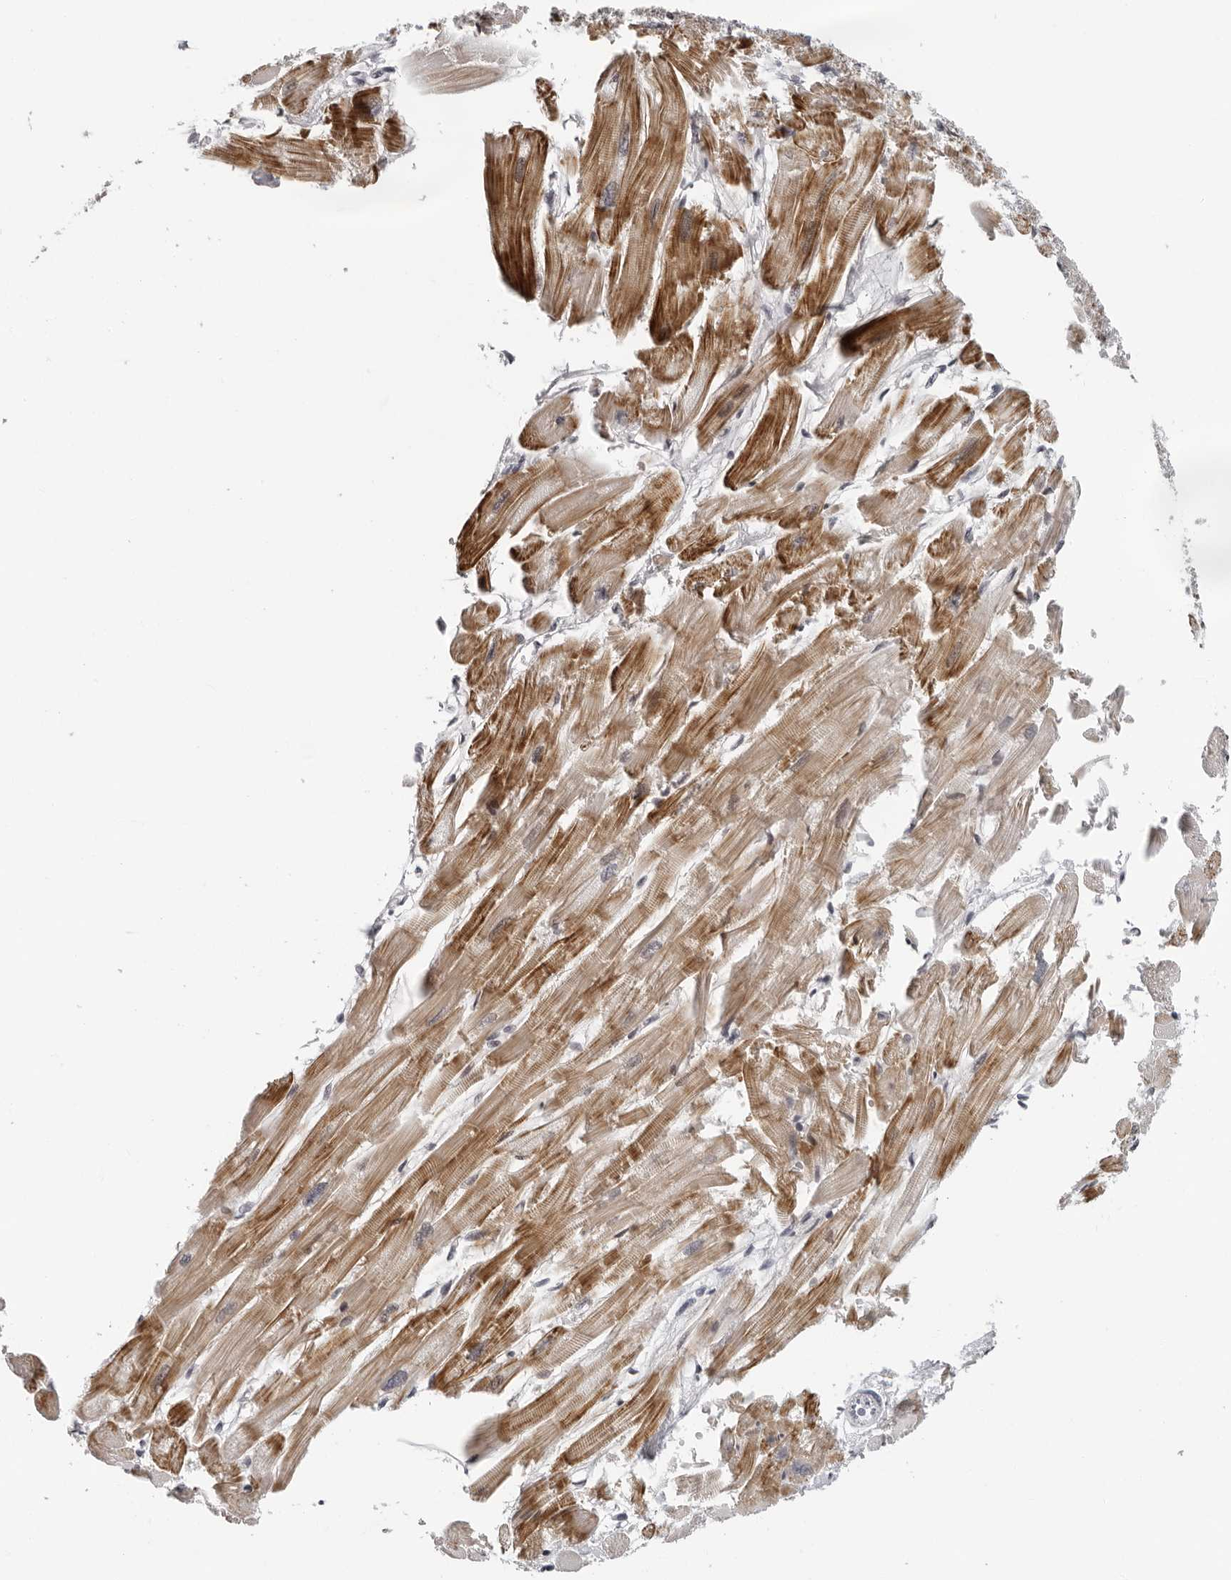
{"staining": {"intensity": "moderate", "quantity": ">75%", "location": "cytoplasmic/membranous"}, "tissue": "heart muscle", "cell_type": "Cardiomyocytes", "image_type": "normal", "snomed": [{"axis": "morphology", "description": "Normal tissue, NOS"}, {"axis": "topography", "description": "Heart"}], "caption": "Approximately >75% of cardiomyocytes in benign human heart muscle demonstrate moderate cytoplasmic/membranous protein positivity as visualized by brown immunohistochemical staining.", "gene": "PIP4K2C", "patient": {"sex": "female", "age": 54}}